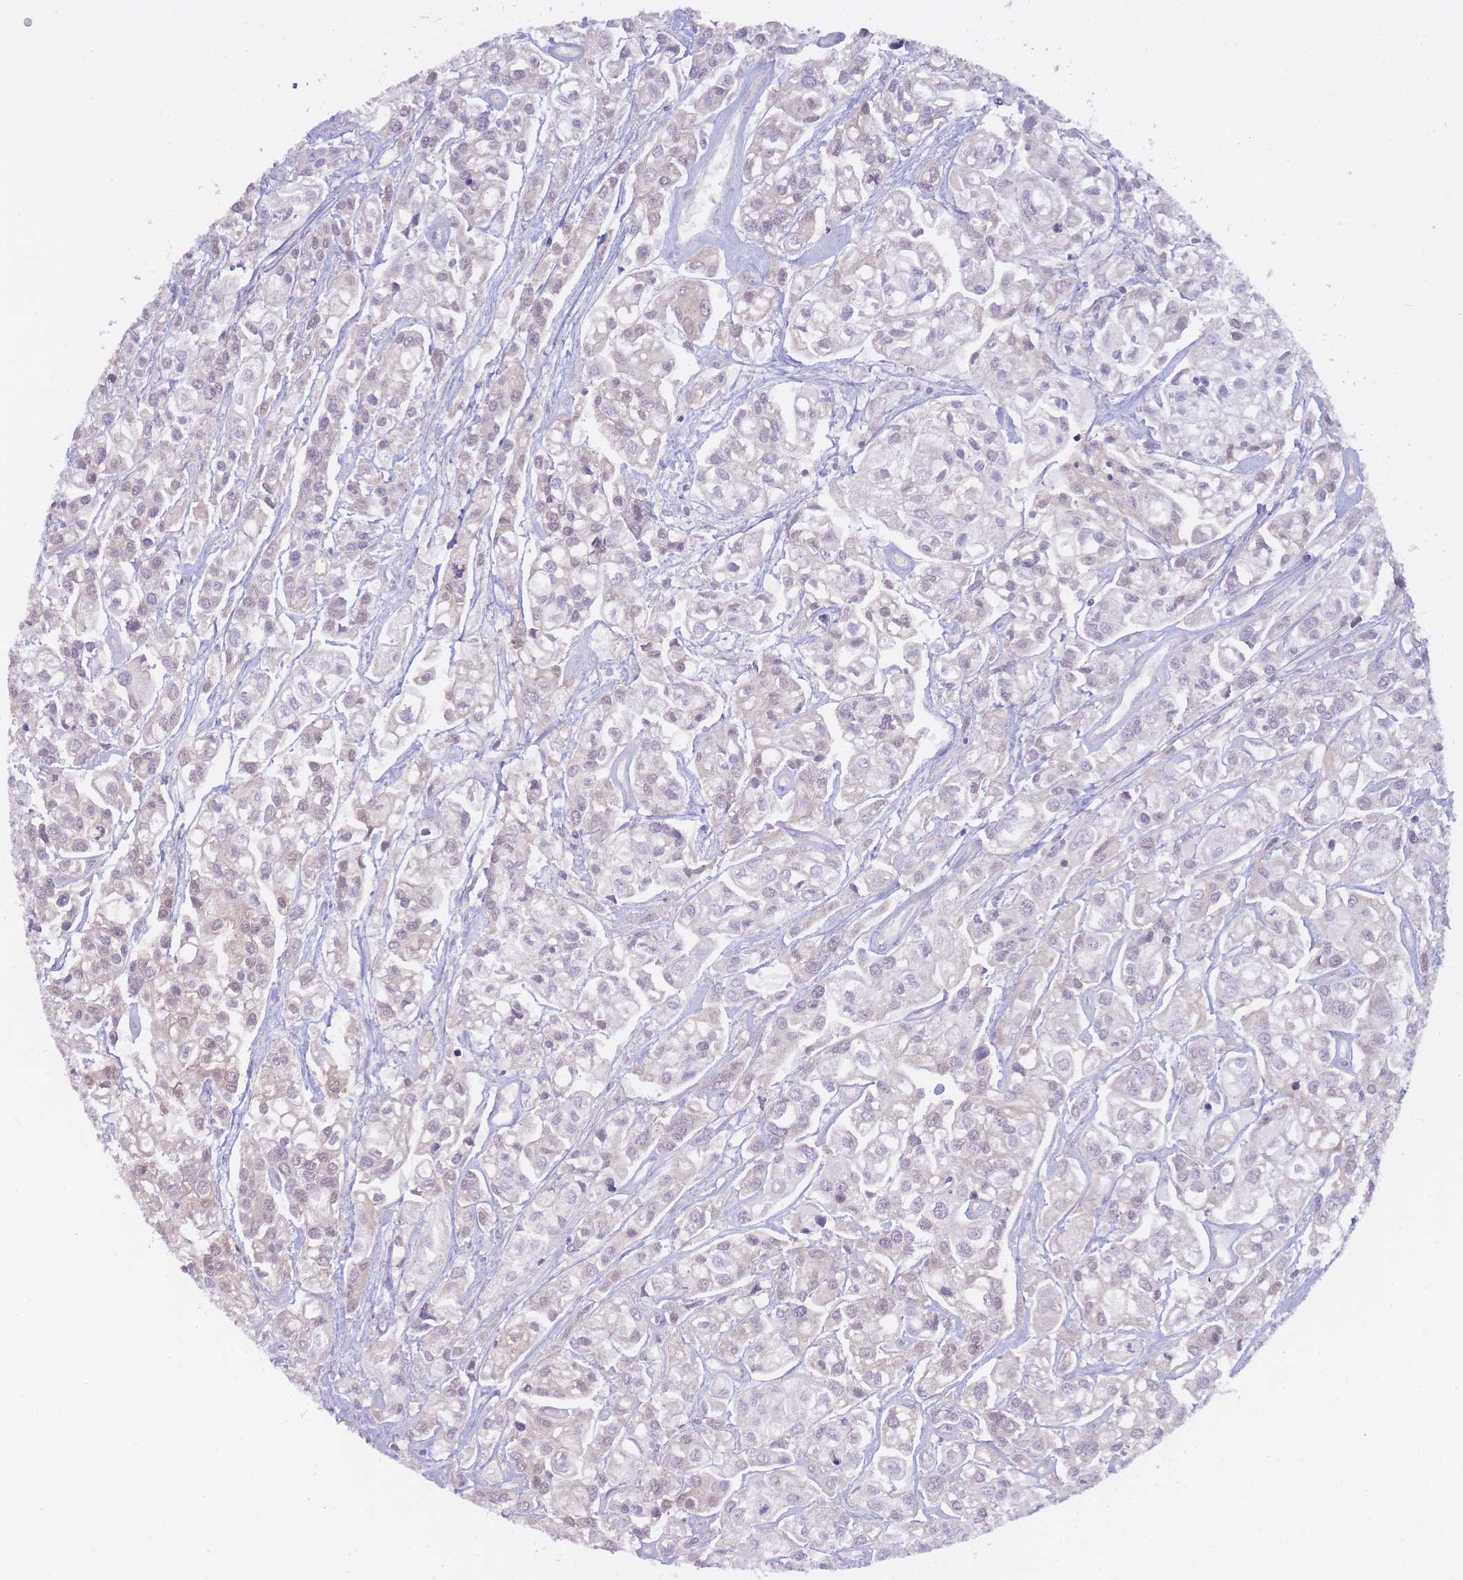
{"staining": {"intensity": "weak", "quantity": "25%-75%", "location": "cytoplasmic/membranous,nuclear"}, "tissue": "urothelial cancer", "cell_type": "Tumor cells", "image_type": "cancer", "snomed": [{"axis": "morphology", "description": "Urothelial carcinoma, High grade"}, {"axis": "topography", "description": "Urinary bladder"}], "caption": "Urothelial carcinoma (high-grade) stained with DAB immunohistochemistry reveals low levels of weak cytoplasmic/membranous and nuclear expression in about 25%-75% of tumor cells.", "gene": "NSFL1C", "patient": {"sex": "male", "age": 67}}